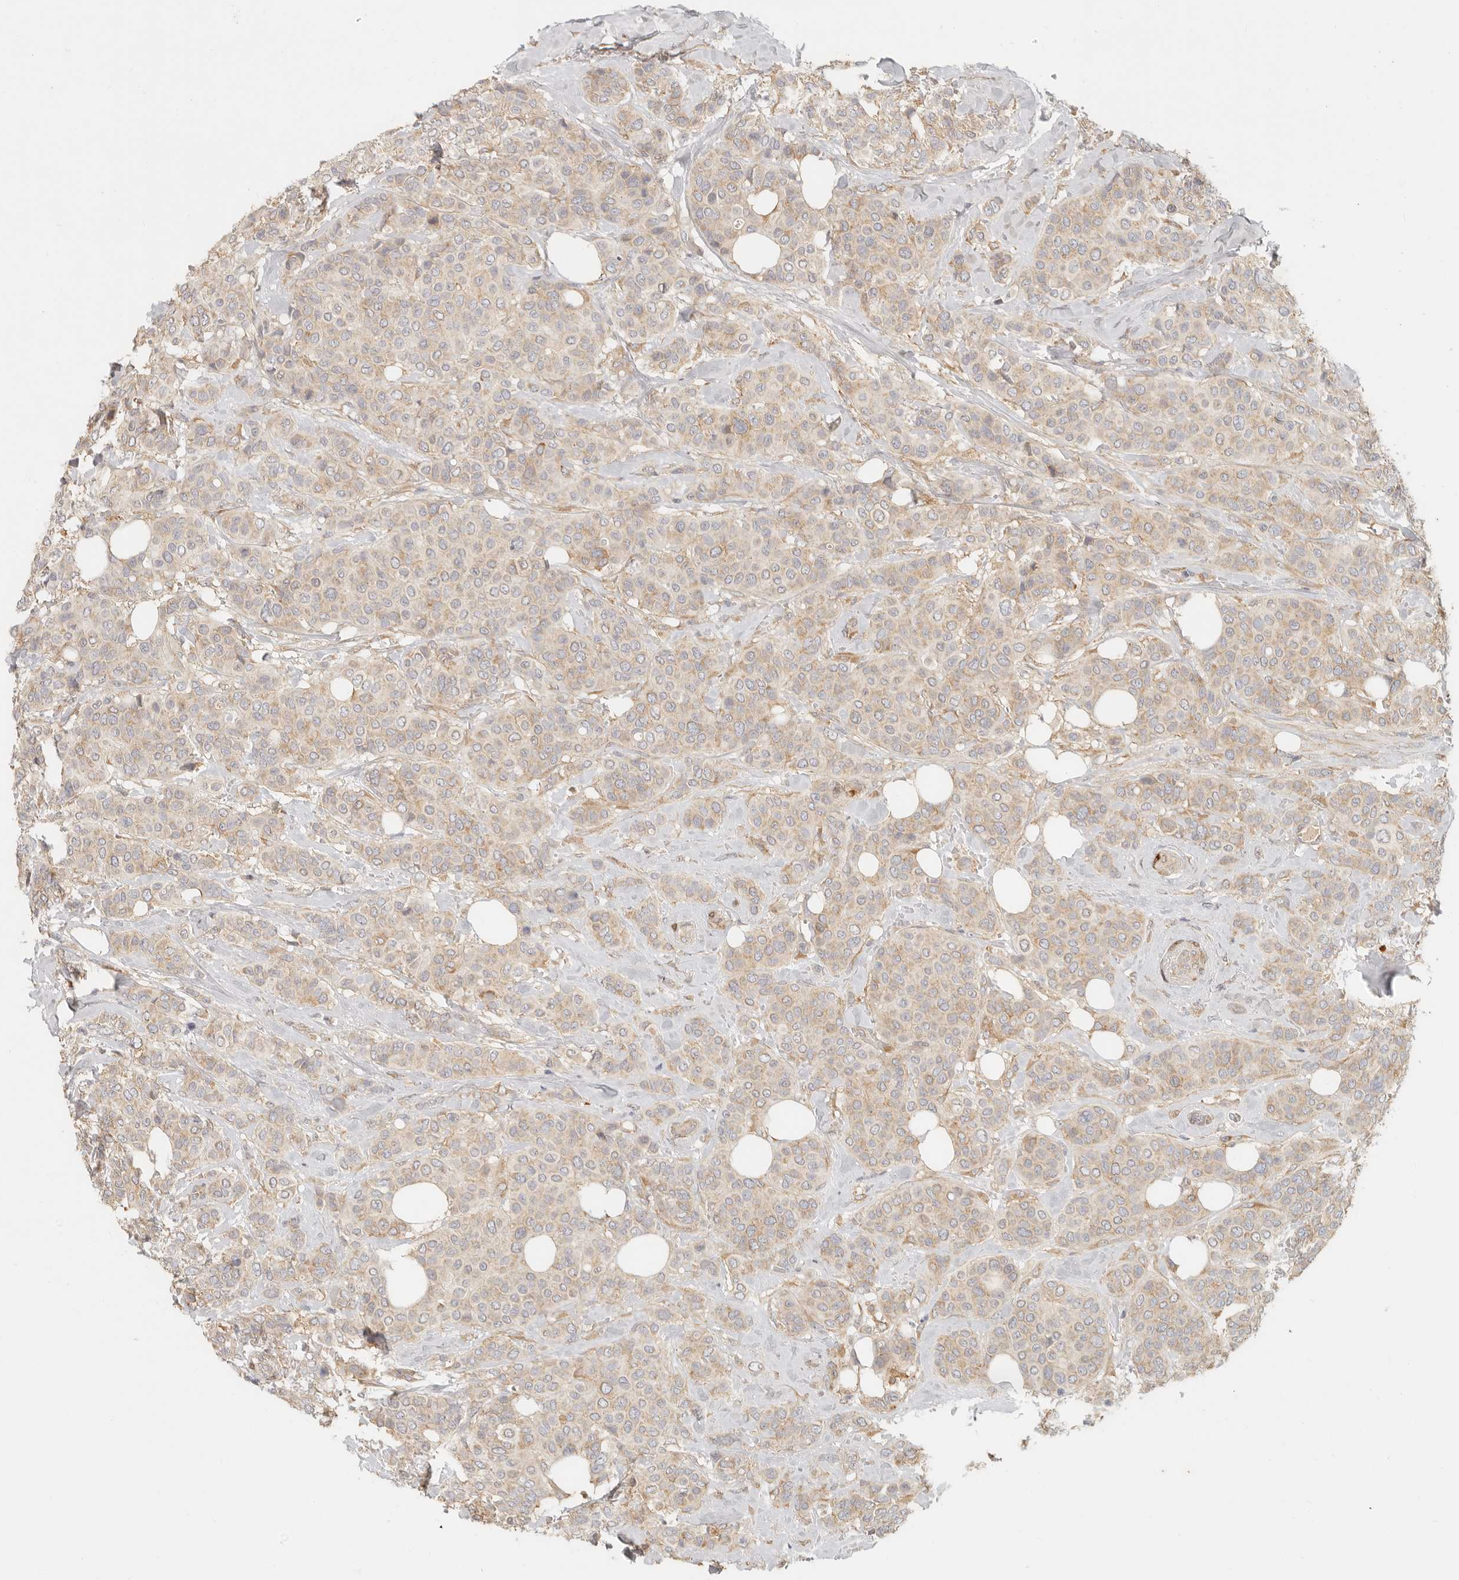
{"staining": {"intensity": "weak", "quantity": ">75%", "location": "cytoplasmic/membranous"}, "tissue": "breast cancer", "cell_type": "Tumor cells", "image_type": "cancer", "snomed": [{"axis": "morphology", "description": "Lobular carcinoma"}, {"axis": "topography", "description": "Breast"}], "caption": "Breast cancer (lobular carcinoma) tissue shows weak cytoplasmic/membranous positivity in approximately >75% of tumor cells", "gene": "PABPC4", "patient": {"sex": "female", "age": 51}}